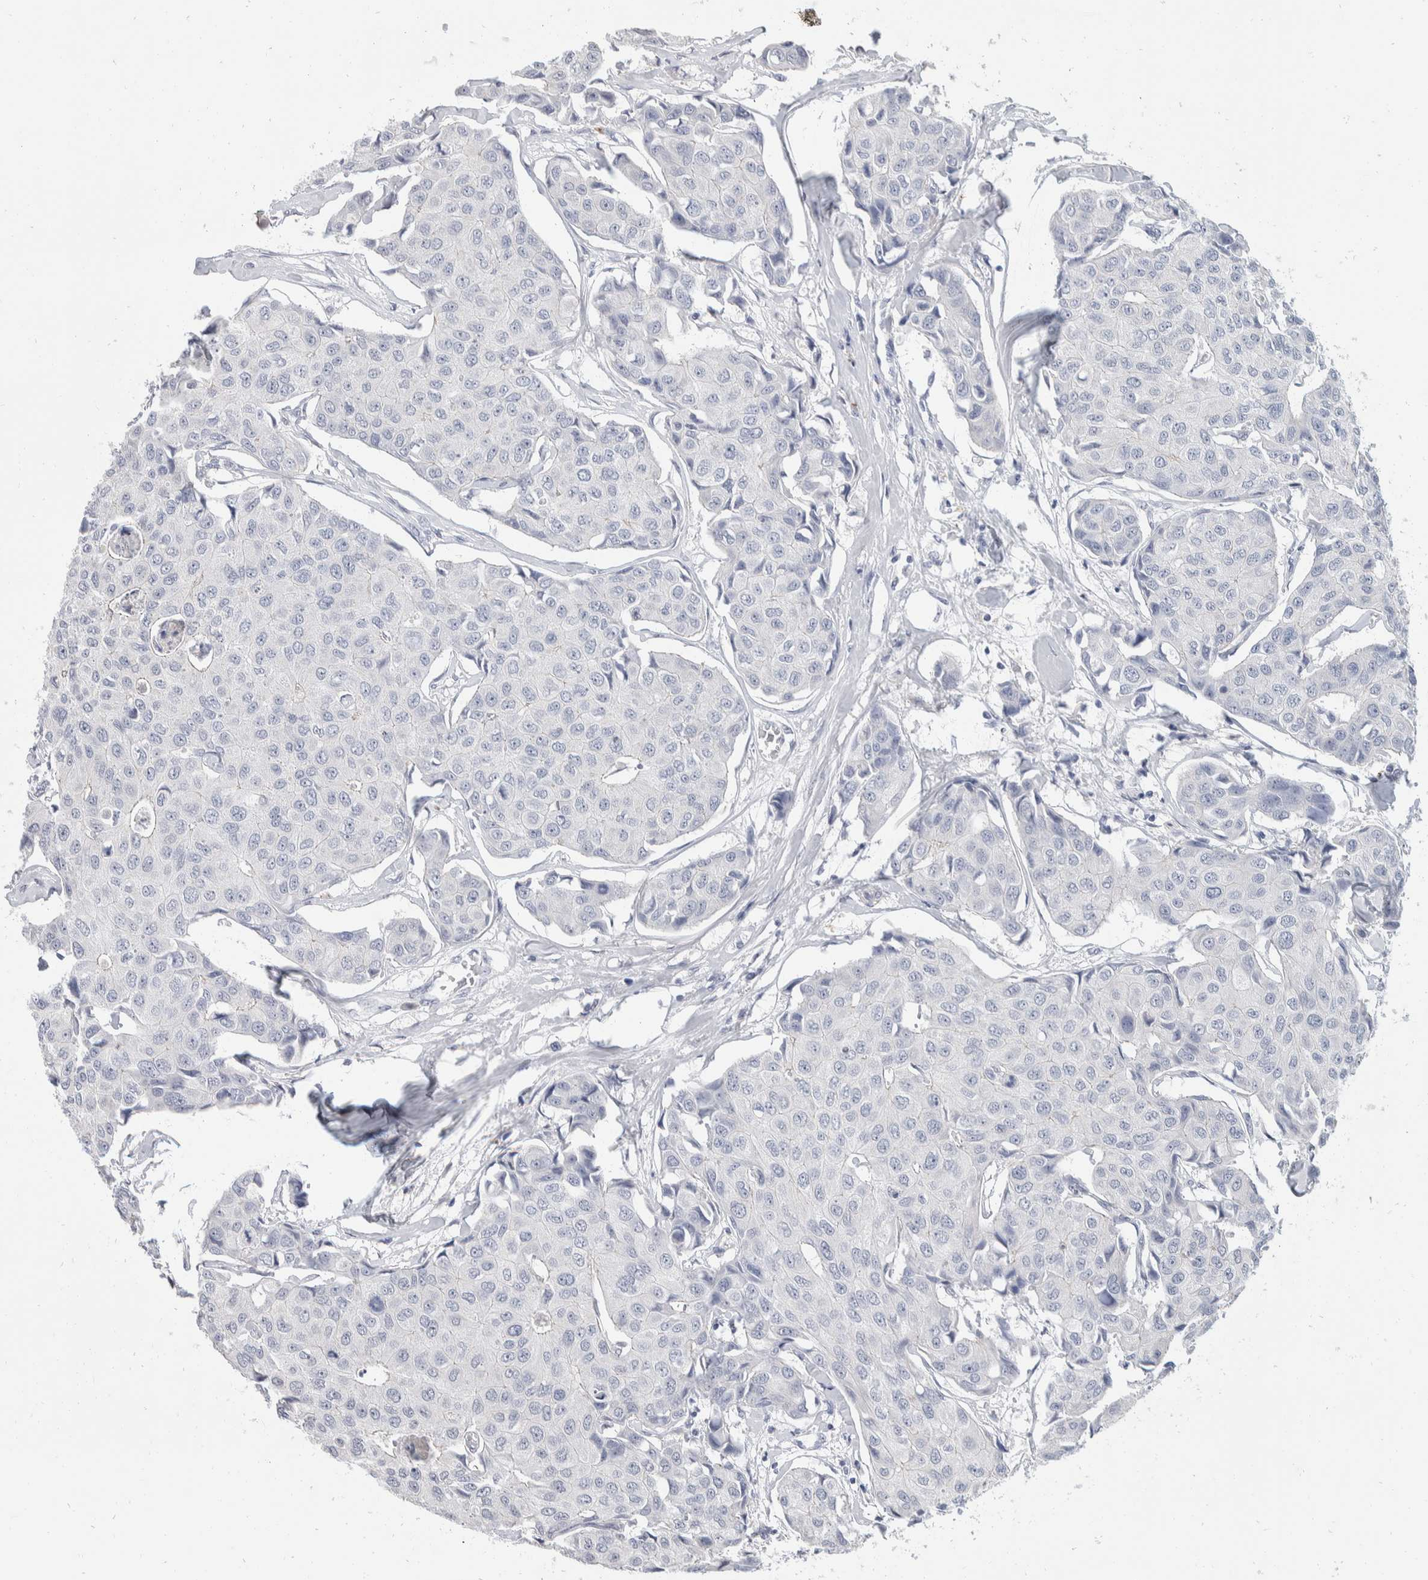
{"staining": {"intensity": "negative", "quantity": "none", "location": "none"}, "tissue": "breast cancer", "cell_type": "Tumor cells", "image_type": "cancer", "snomed": [{"axis": "morphology", "description": "Duct carcinoma"}, {"axis": "topography", "description": "Breast"}], "caption": "This is an IHC image of human intraductal carcinoma (breast). There is no positivity in tumor cells.", "gene": "CATSPERD", "patient": {"sex": "female", "age": 80}}